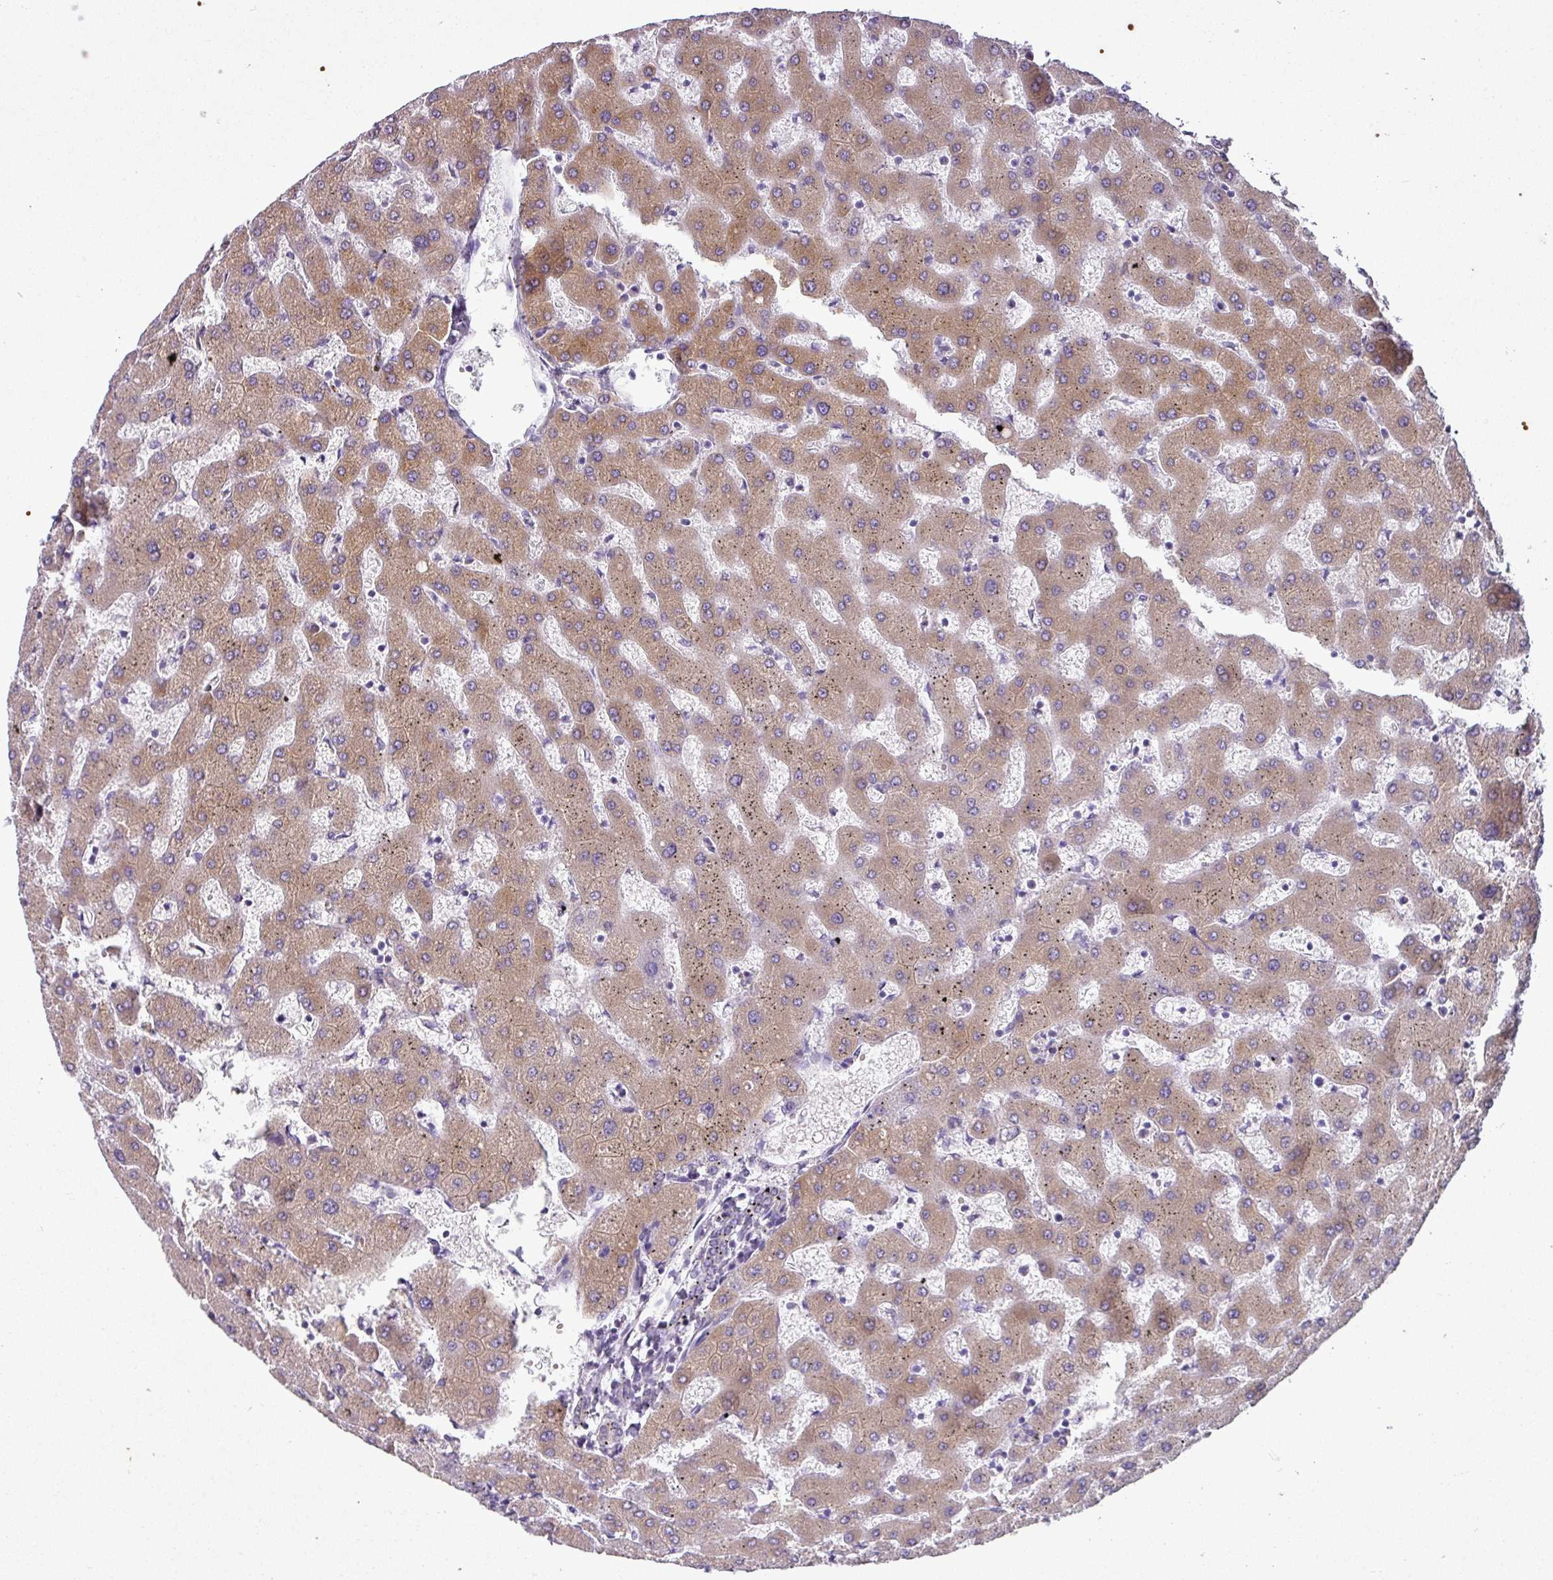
{"staining": {"intensity": "negative", "quantity": "none", "location": "none"}, "tissue": "liver", "cell_type": "Cholangiocytes", "image_type": "normal", "snomed": [{"axis": "morphology", "description": "Normal tissue, NOS"}, {"axis": "topography", "description": "Liver"}], "caption": "Immunohistochemistry of benign human liver demonstrates no expression in cholangiocytes. The staining is performed using DAB (3,3'-diaminobenzidine) brown chromogen with nuclei counter-stained in using hematoxylin.", "gene": "TOR1AIP2", "patient": {"sex": "female", "age": 63}}